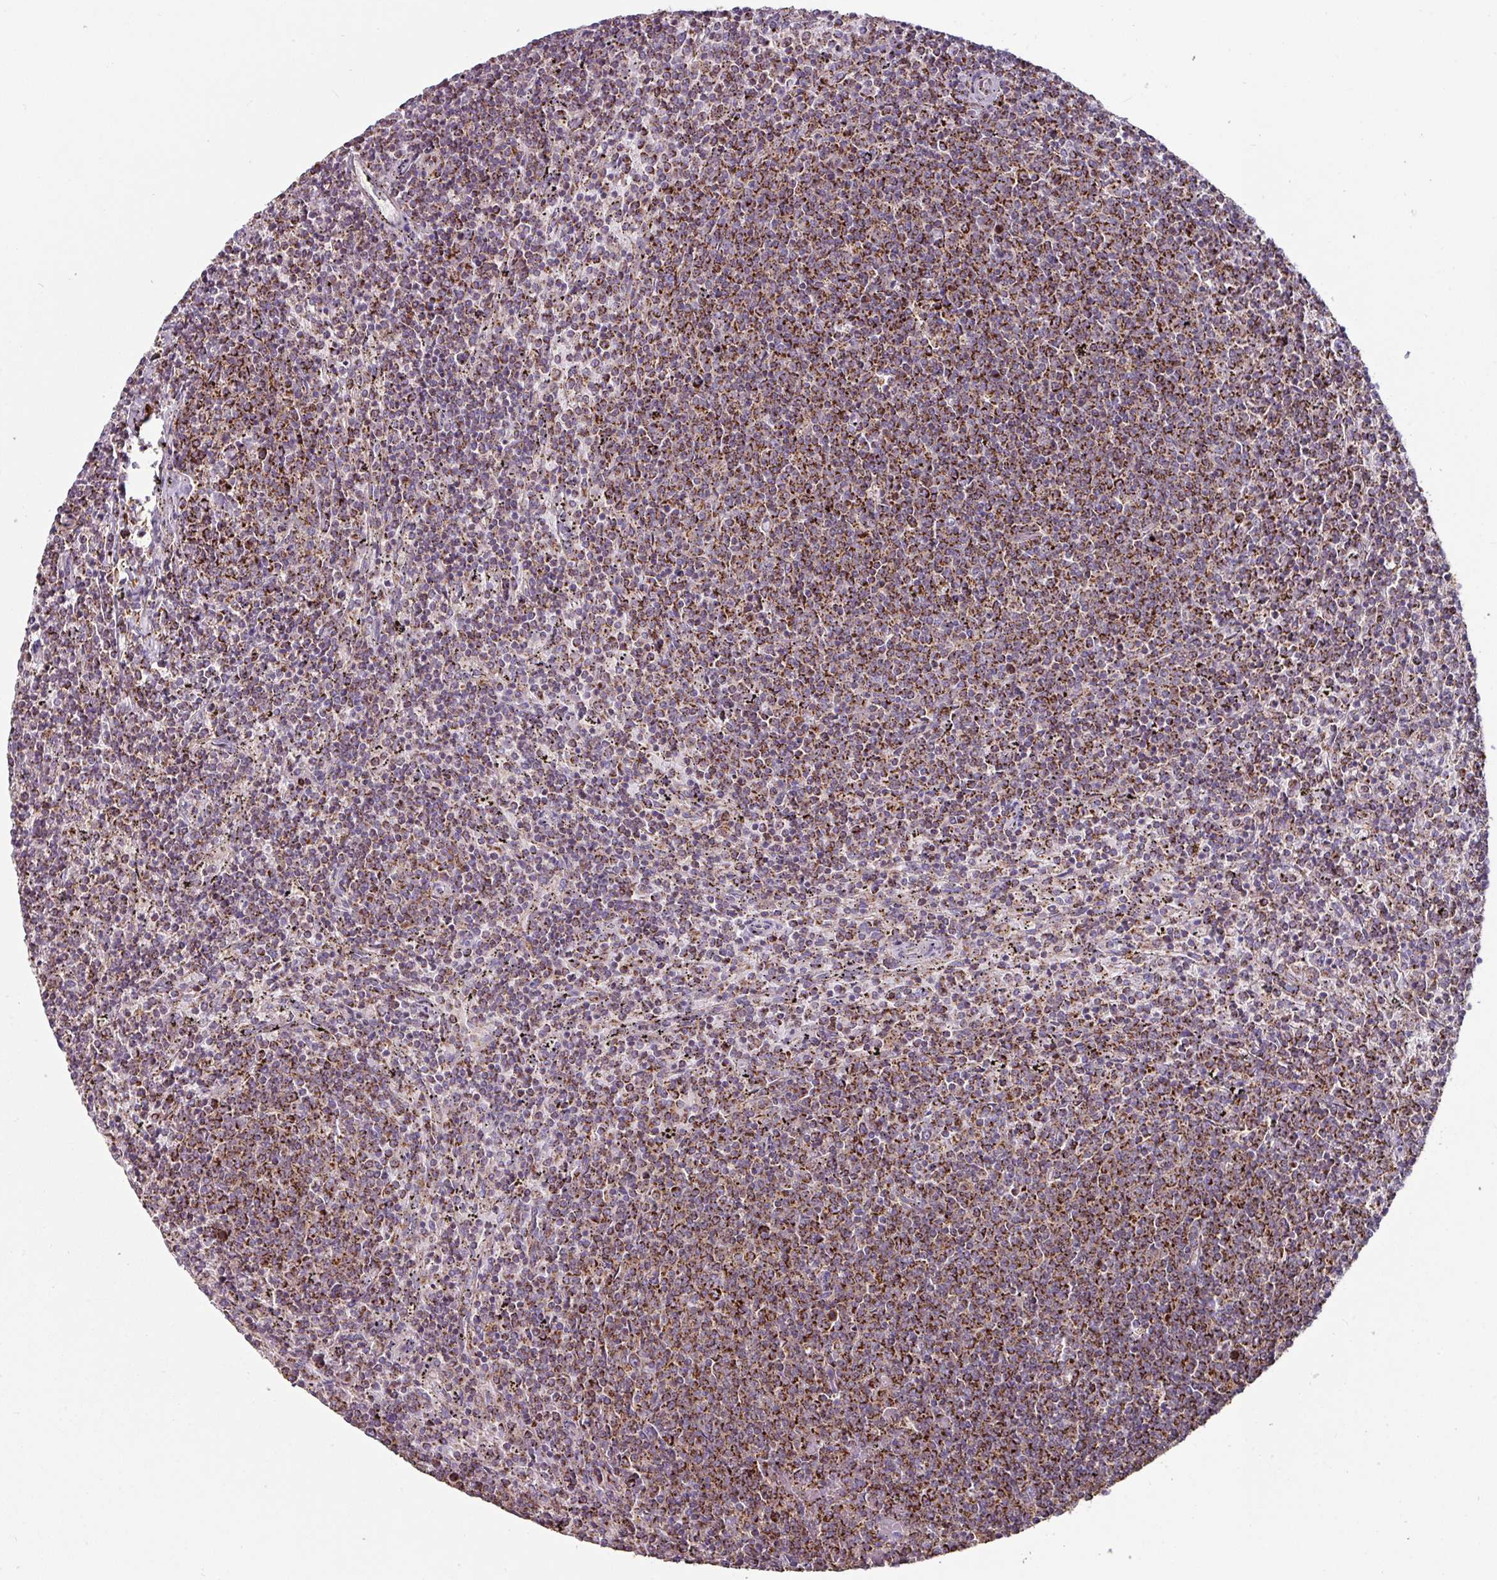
{"staining": {"intensity": "strong", "quantity": "25%-75%", "location": "cytoplasmic/membranous"}, "tissue": "lymphoma", "cell_type": "Tumor cells", "image_type": "cancer", "snomed": [{"axis": "morphology", "description": "Malignant lymphoma, non-Hodgkin's type, Low grade"}, {"axis": "topography", "description": "Spleen"}], "caption": "Strong cytoplasmic/membranous staining for a protein is present in approximately 25%-75% of tumor cells of malignant lymphoma, non-Hodgkin's type (low-grade) using immunohistochemistry (IHC).", "gene": "OR2D3", "patient": {"sex": "female", "age": 50}}